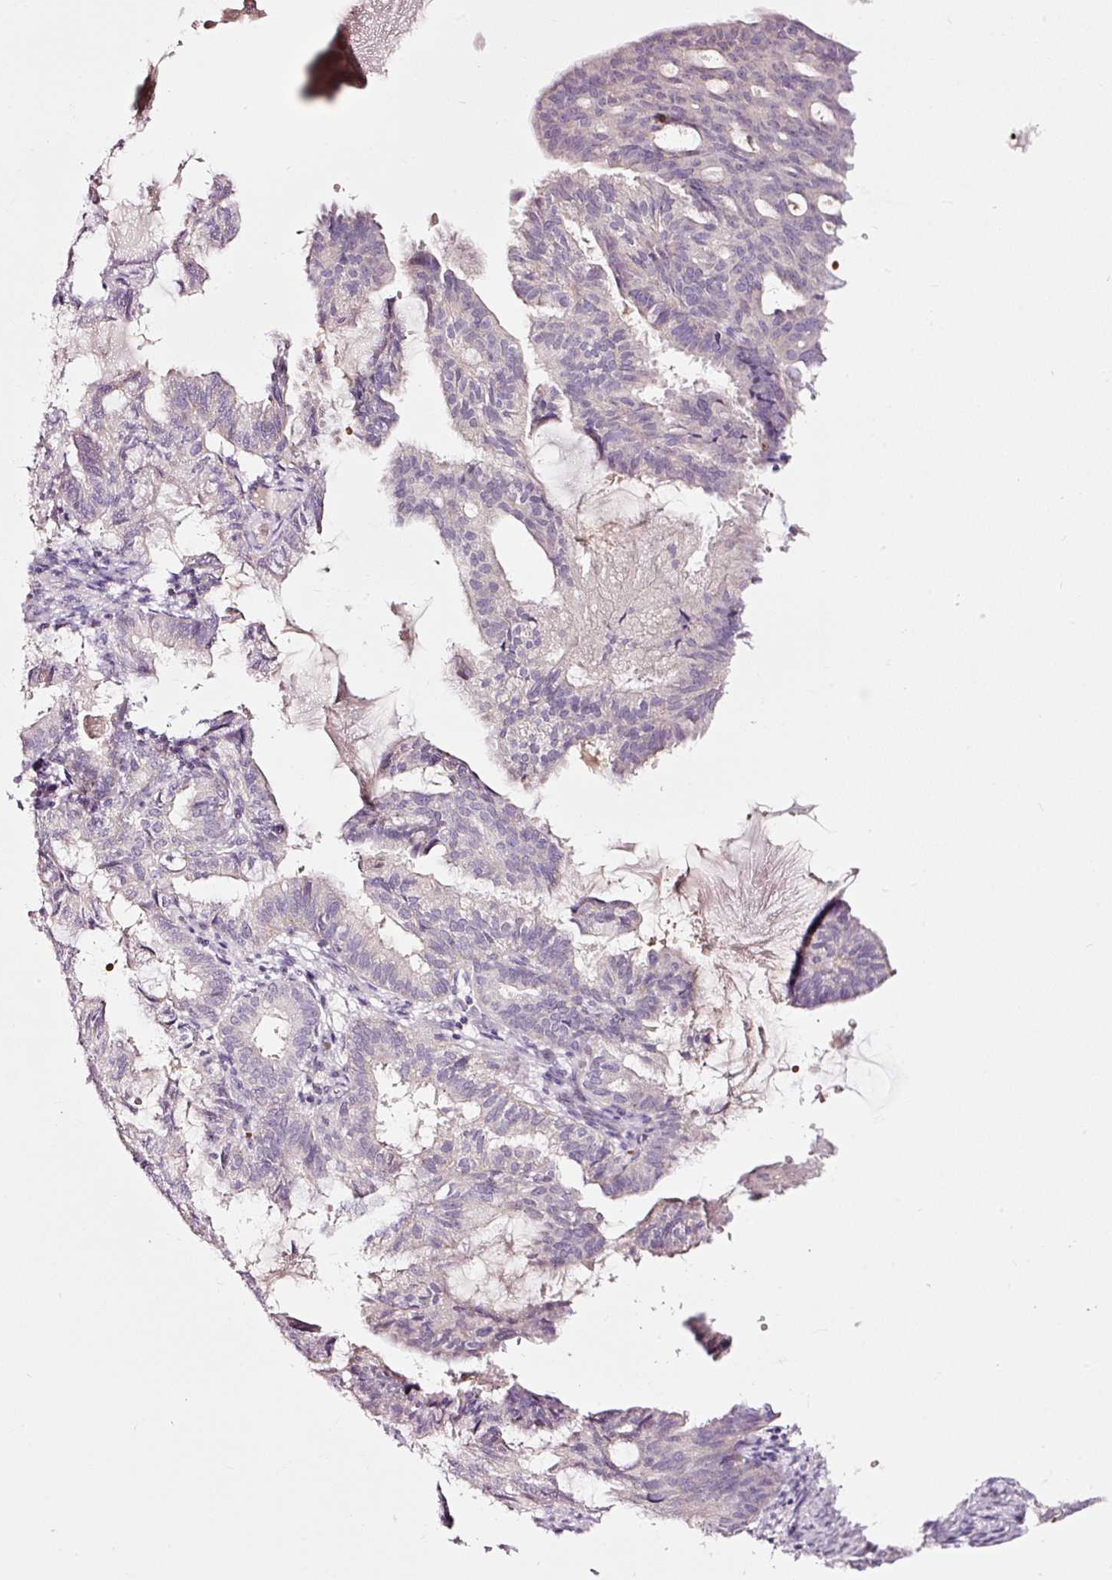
{"staining": {"intensity": "negative", "quantity": "none", "location": "none"}, "tissue": "endometrial cancer", "cell_type": "Tumor cells", "image_type": "cancer", "snomed": [{"axis": "morphology", "description": "Adenocarcinoma, NOS"}, {"axis": "topography", "description": "Endometrium"}], "caption": "The histopathology image displays no significant expression in tumor cells of endometrial cancer.", "gene": "LDHAL6B", "patient": {"sex": "female", "age": 86}}